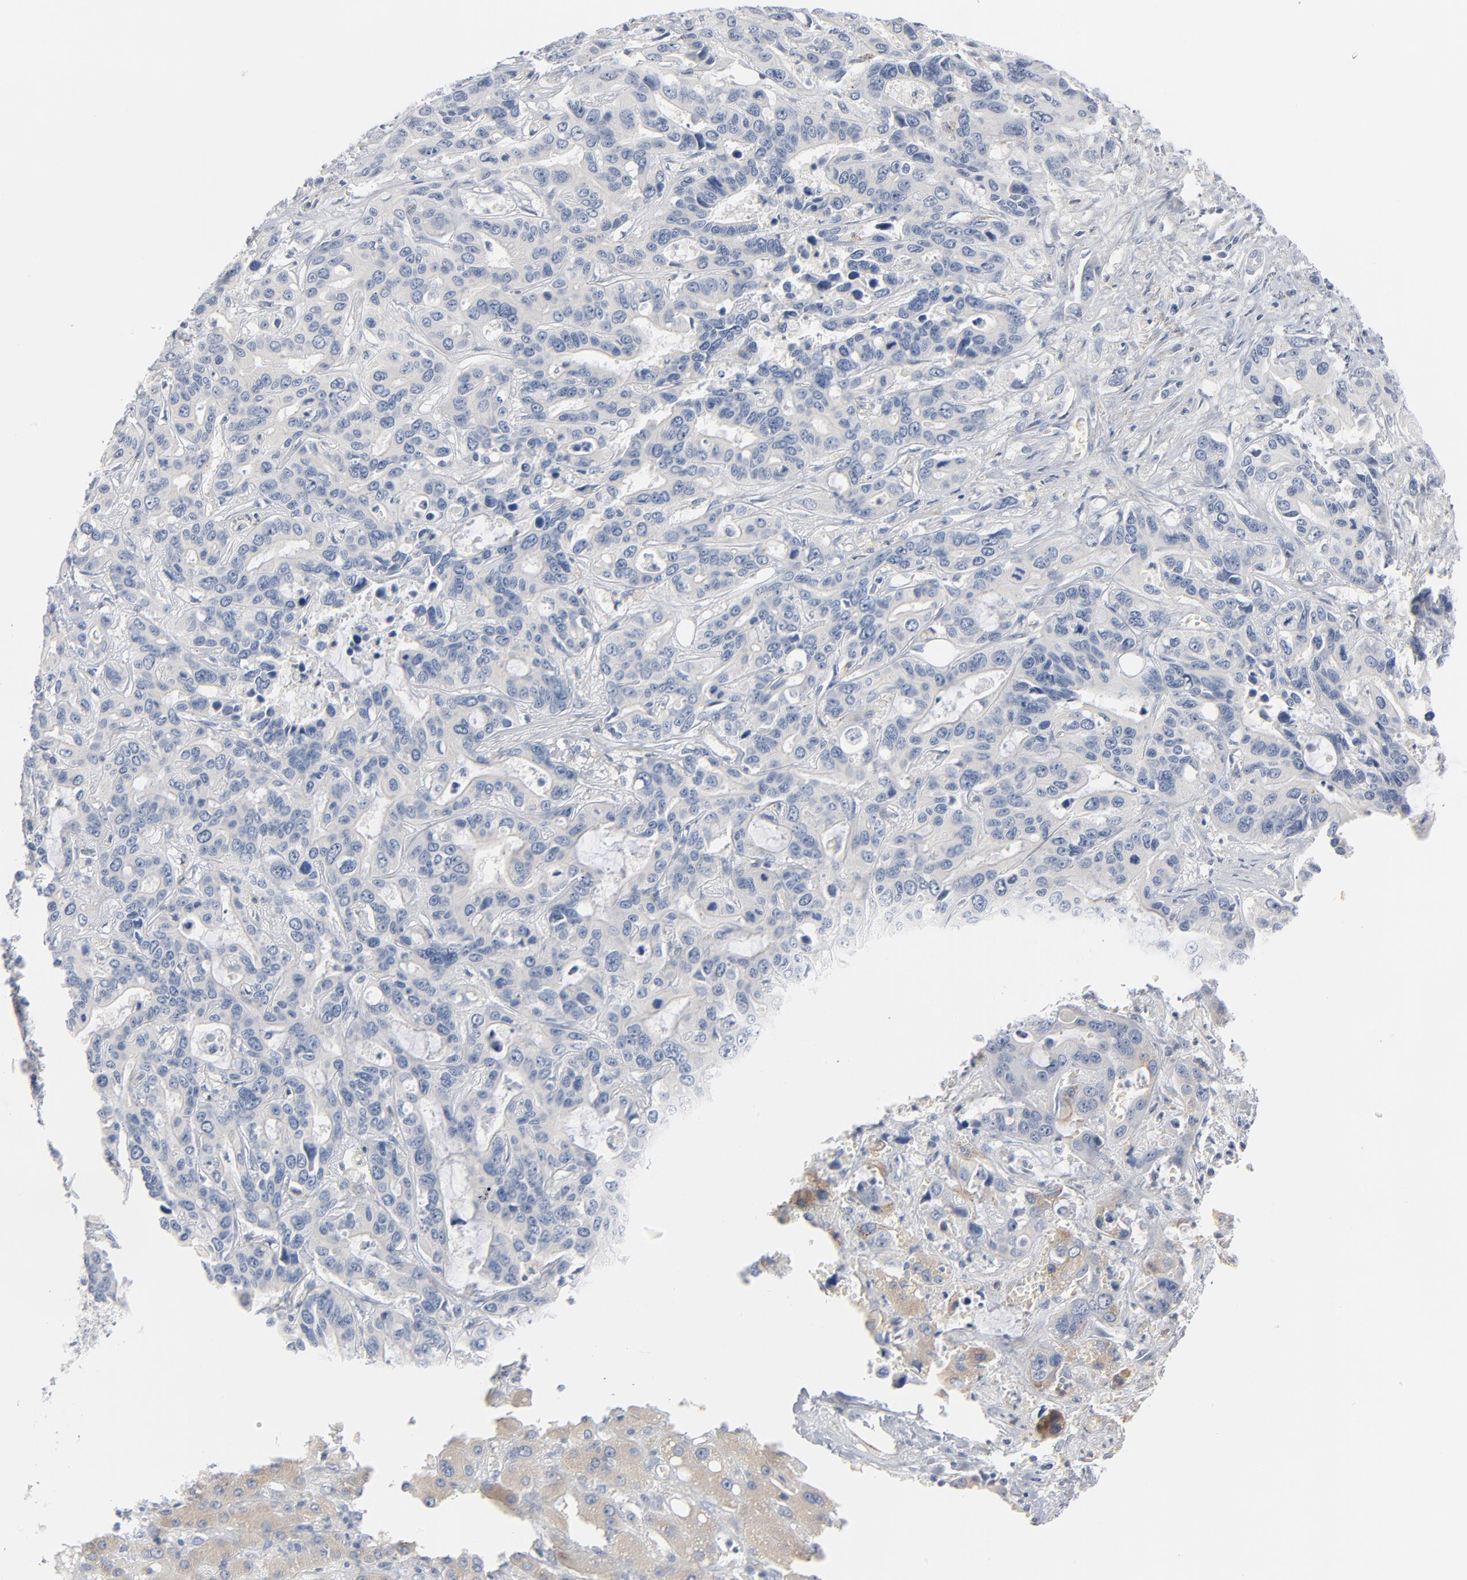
{"staining": {"intensity": "negative", "quantity": "none", "location": "none"}, "tissue": "liver cancer", "cell_type": "Tumor cells", "image_type": "cancer", "snomed": [{"axis": "morphology", "description": "Cholangiocarcinoma"}, {"axis": "topography", "description": "Liver"}], "caption": "DAB immunohistochemical staining of human liver cancer shows no significant positivity in tumor cells. (DAB immunohistochemistry, high magnification).", "gene": "IFT43", "patient": {"sex": "female", "age": 65}}